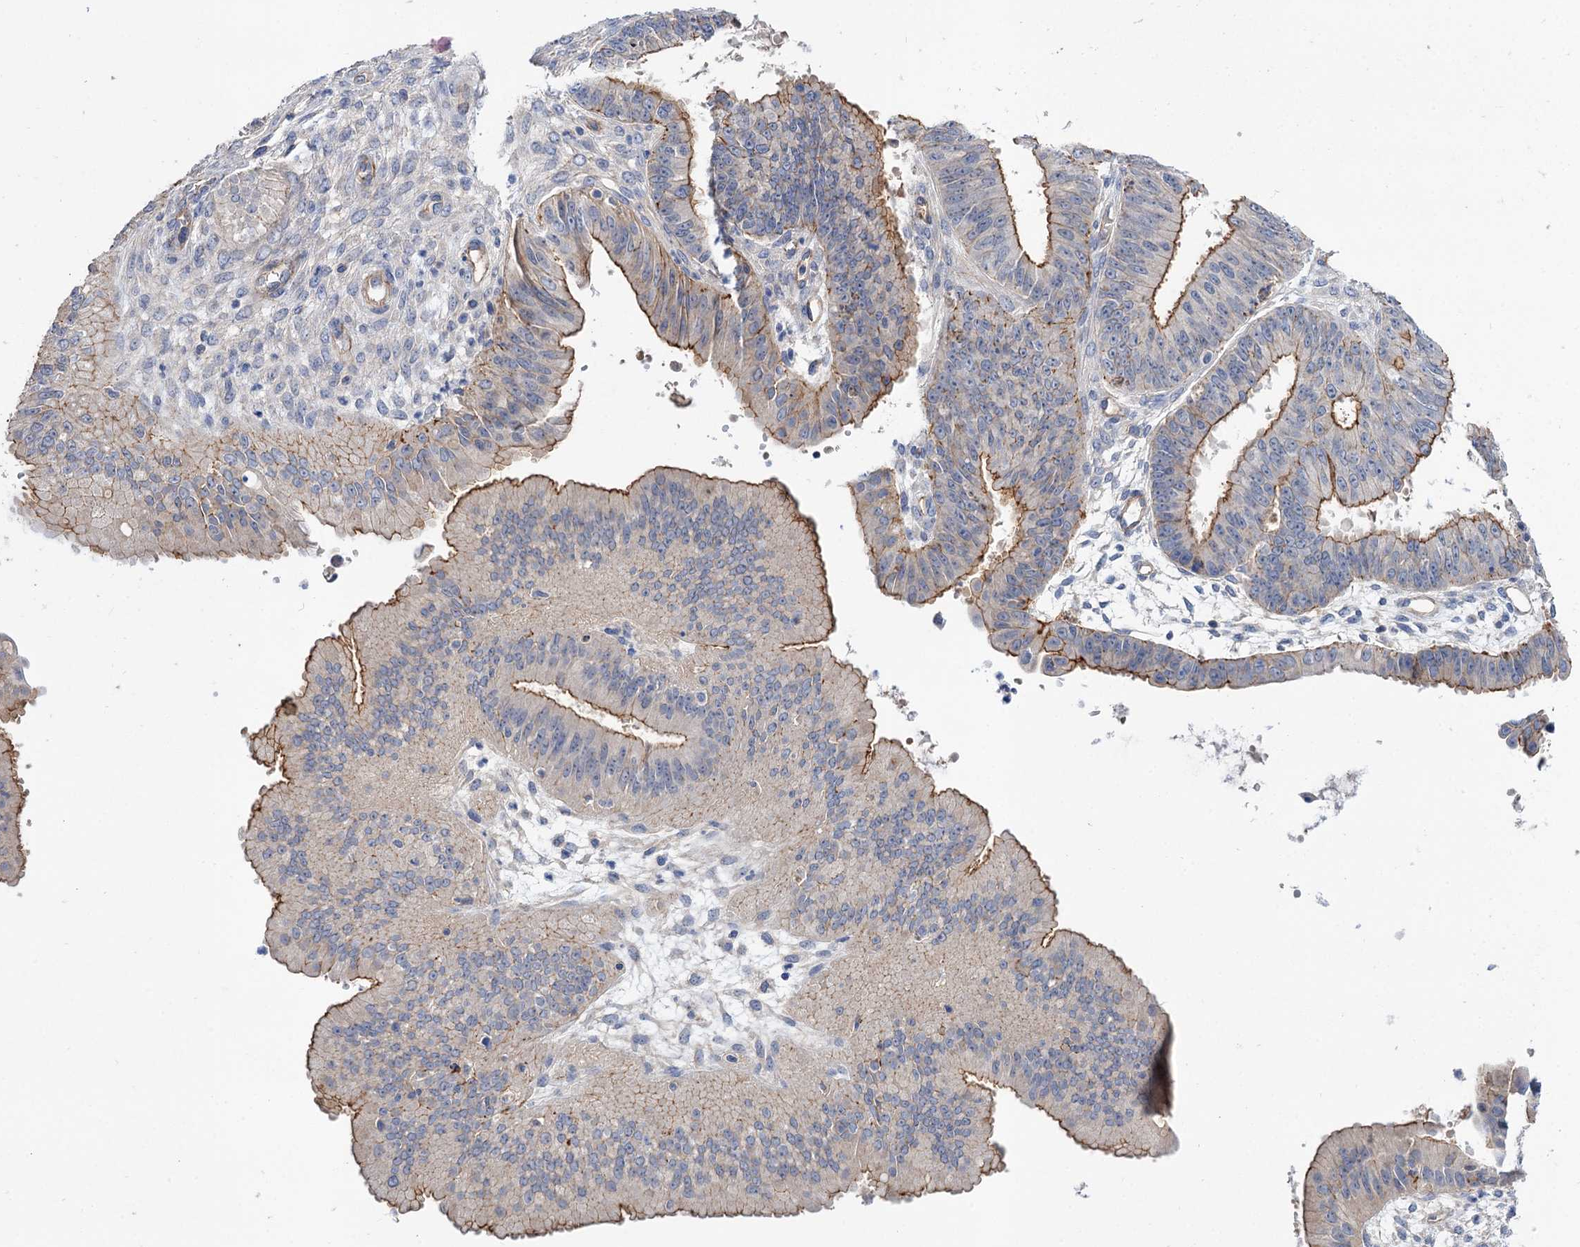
{"staining": {"intensity": "moderate", "quantity": "25%-75%", "location": "cytoplasmic/membranous"}, "tissue": "ovarian cancer", "cell_type": "Tumor cells", "image_type": "cancer", "snomed": [{"axis": "morphology", "description": "Carcinoma, endometroid"}, {"axis": "topography", "description": "Appendix"}, {"axis": "topography", "description": "Ovary"}], "caption": "A medium amount of moderate cytoplasmic/membranous expression is present in about 25%-75% of tumor cells in ovarian cancer (endometroid carcinoma) tissue.", "gene": "NUDCD2", "patient": {"sex": "female", "age": 42}}